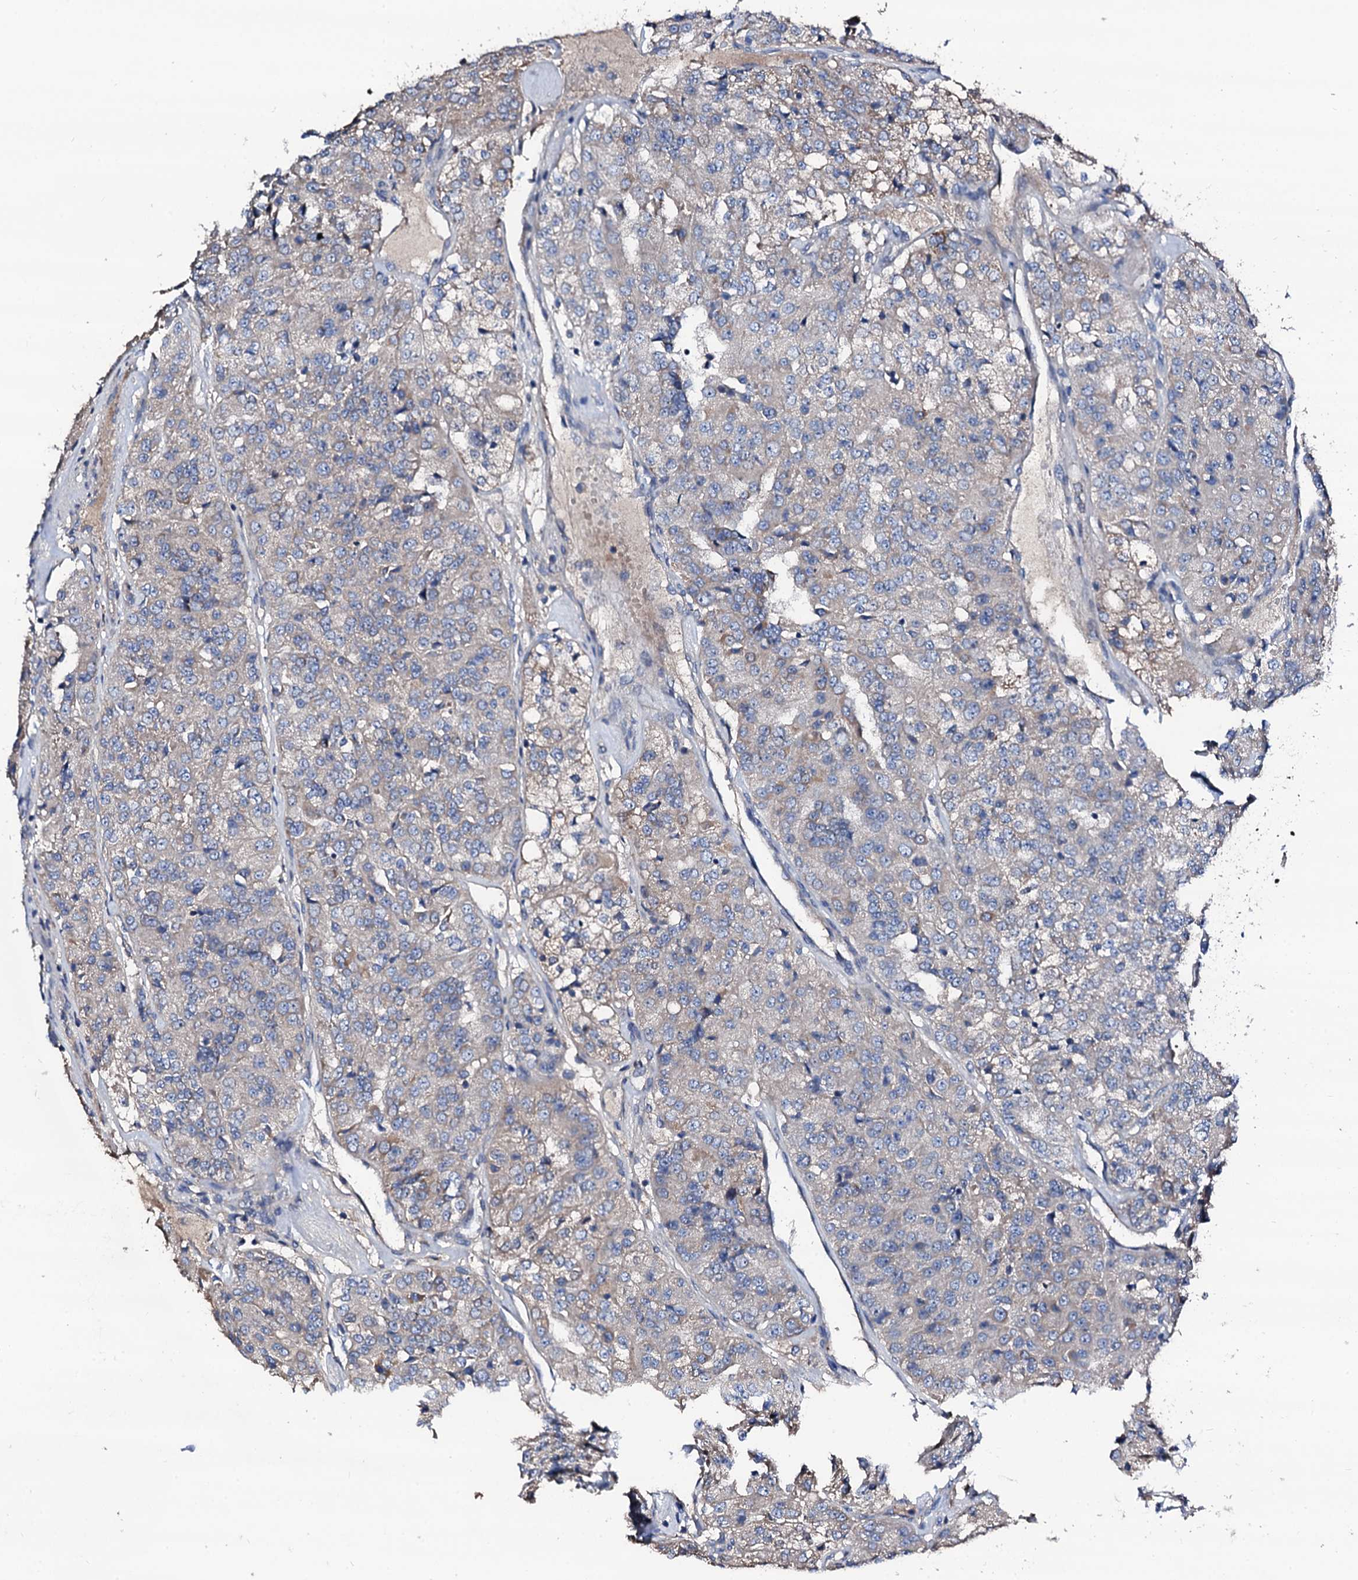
{"staining": {"intensity": "weak", "quantity": "<25%", "location": "cytoplasmic/membranous"}, "tissue": "renal cancer", "cell_type": "Tumor cells", "image_type": "cancer", "snomed": [{"axis": "morphology", "description": "Adenocarcinoma, NOS"}, {"axis": "topography", "description": "Kidney"}], "caption": "The image displays no staining of tumor cells in renal cancer (adenocarcinoma). (DAB (3,3'-diaminobenzidine) immunohistochemistry visualized using brightfield microscopy, high magnification).", "gene": "TRAFD1", "patient": {"sex": "female", "age": 63}}